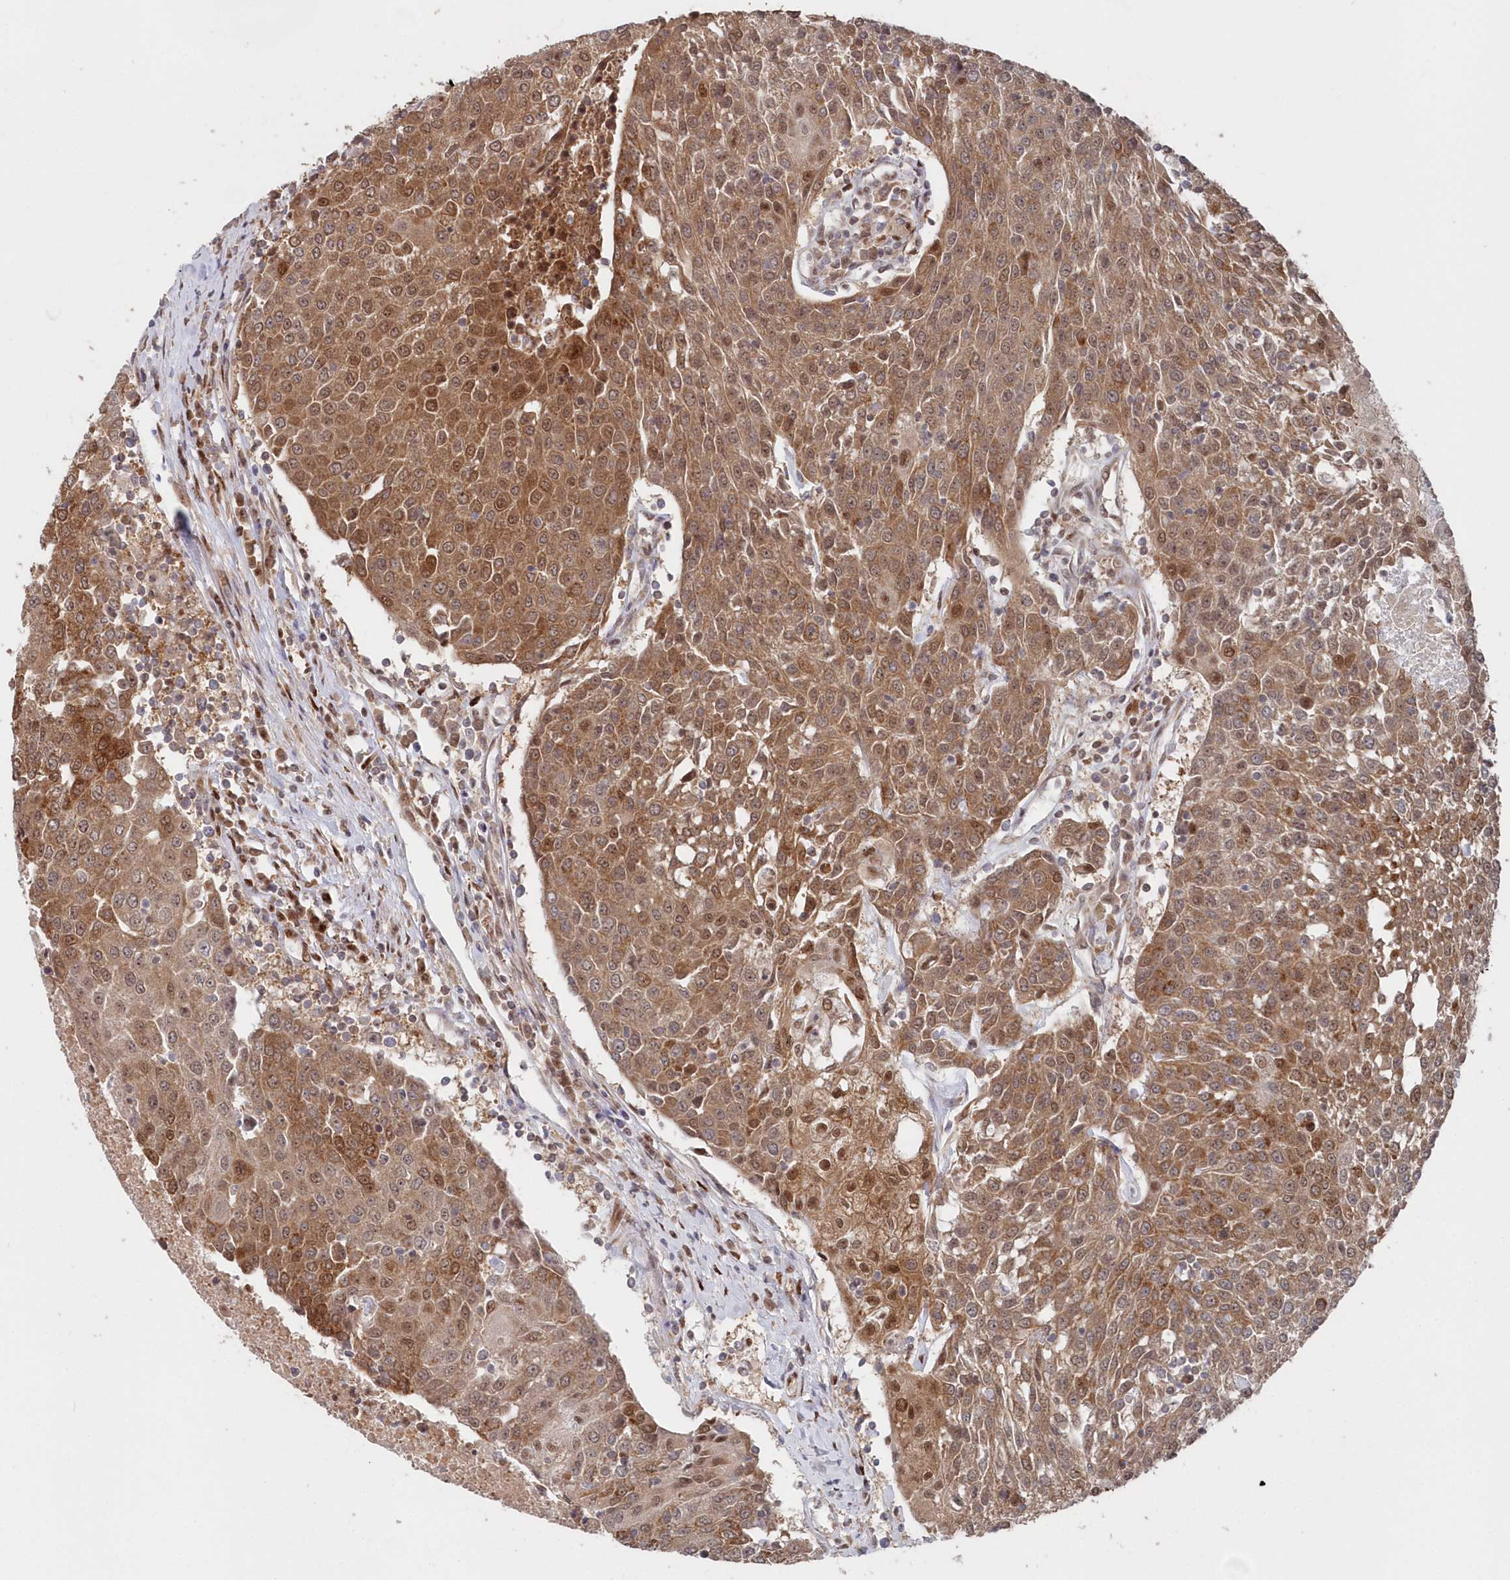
{"staining": {"intensity": "moderate", "quantity": ">75%", "location": "cytoplasmic/membranous,nuclear"}, "tissue": "urothelial cancer", "cell_type": "Tumor cells", "image_type": "cancer", "snomed": [{"axis": "morphology", "description": "Urothelial carcinoma, High grade"}, {"axis": "topography", "description": "Urinary bladder"}], "caption": "Immunohistochemical staining of urothelial cancer shows medium levels of moderate cytoplasmic/membranous and nuclear staining in about >75% of tumor cells. The protein of interest is stained brown, and the nuclei are stained in blue (DAB (3,3'-diaminobenzidine) IHC with brightfield microscopy, high magnification).", "gene": "ABHD14B", "patient": {"sex": "female", "age": 85}}